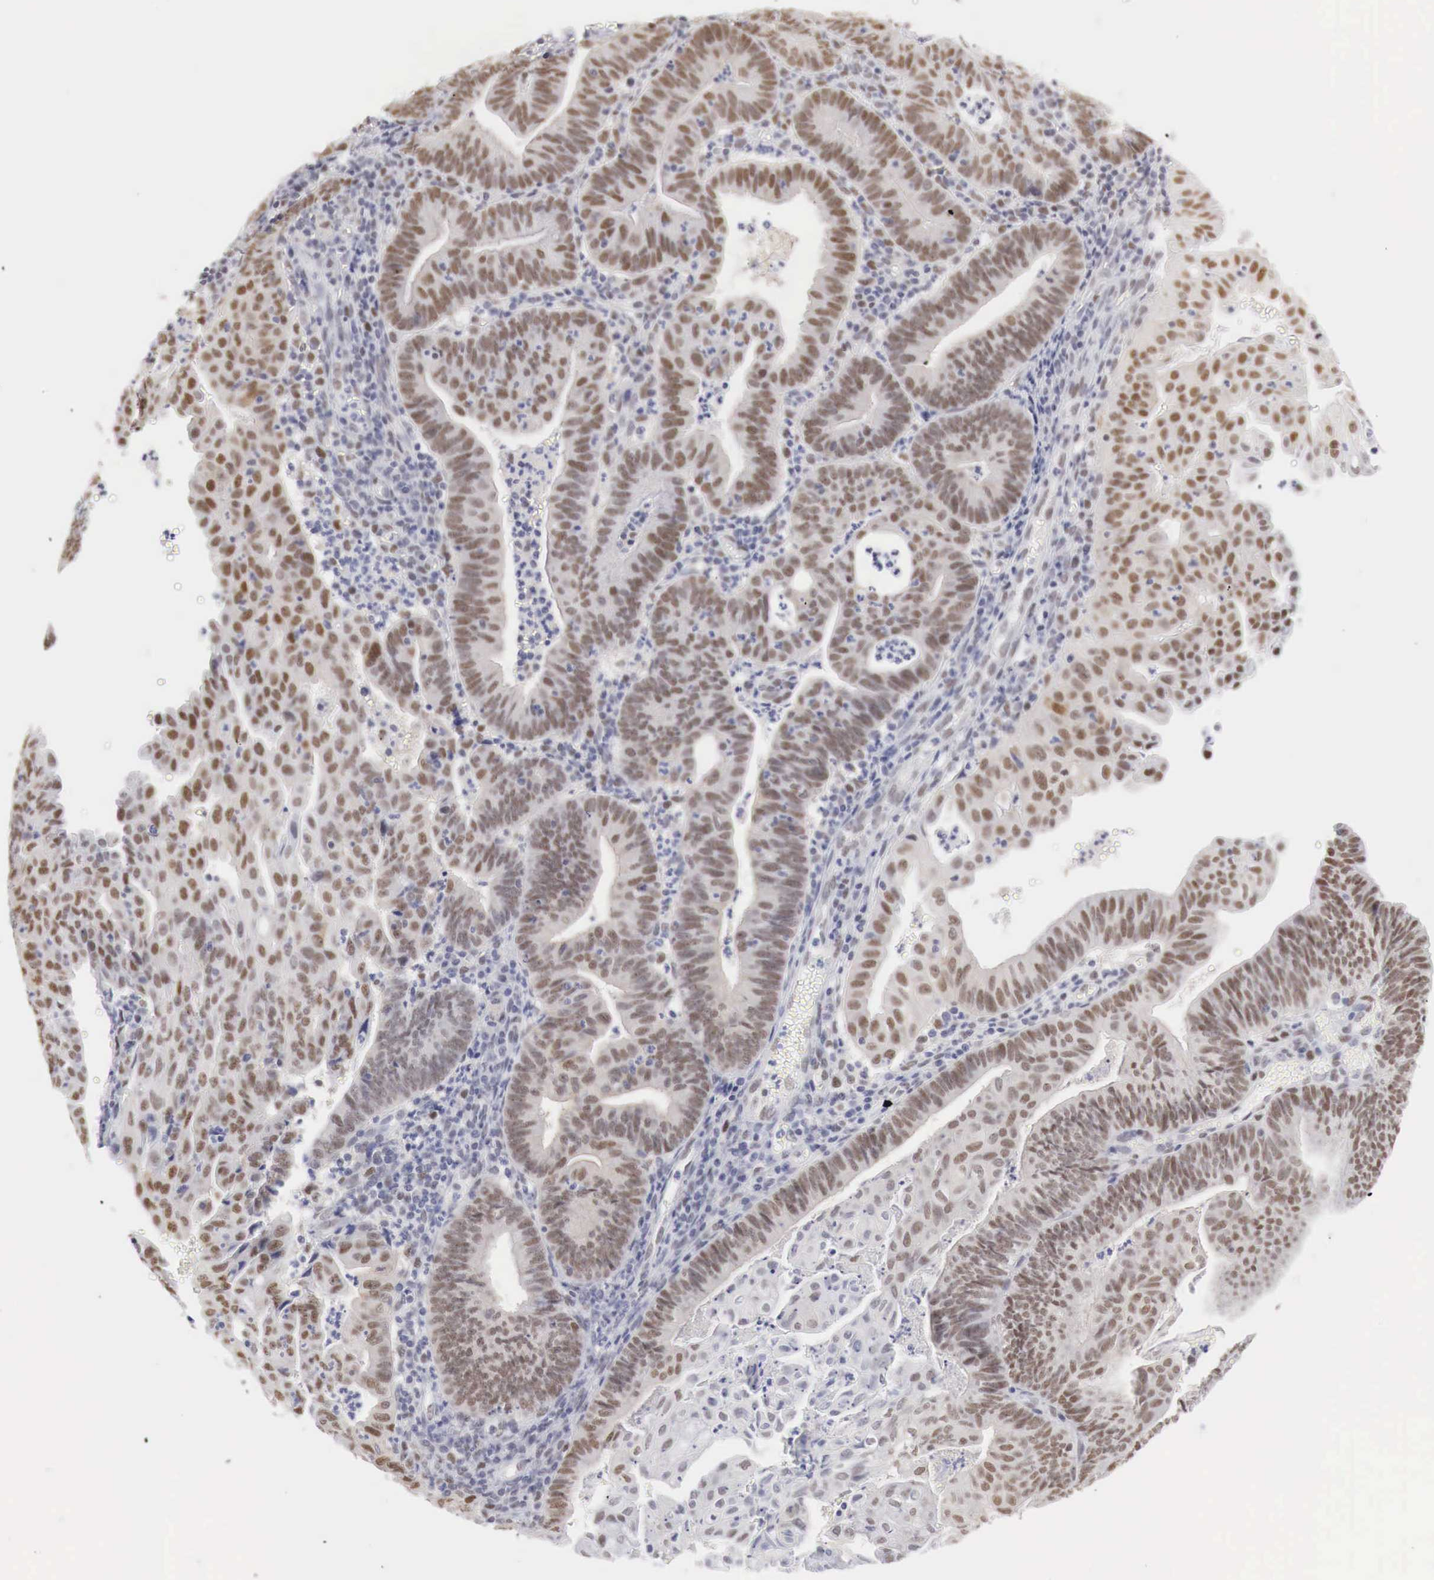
{"staining": {"intensity": "moderate", "quantity": ">75%", "location": "nuclear"}, "tissue": "endometrial cancer", "cell_type": "Tumor cells", "image_type": "cancer", "snomed": [{"axis": "morphology", "description": "Adenocarcinoma, NOS"}, {"axis": "topography", "description": "Endometrium"}], "caption": "Protein expression by immunohistochemistry (IHC) shows moderate nuclear positivity in approximately >75% of tumor cells in adenocarcinoma (endometrial). (DAB IHC, brown staining for protein, blue staining for nuclei).", "gene": "FOXP2", "patient": {"sex": "female", "age": 60}}